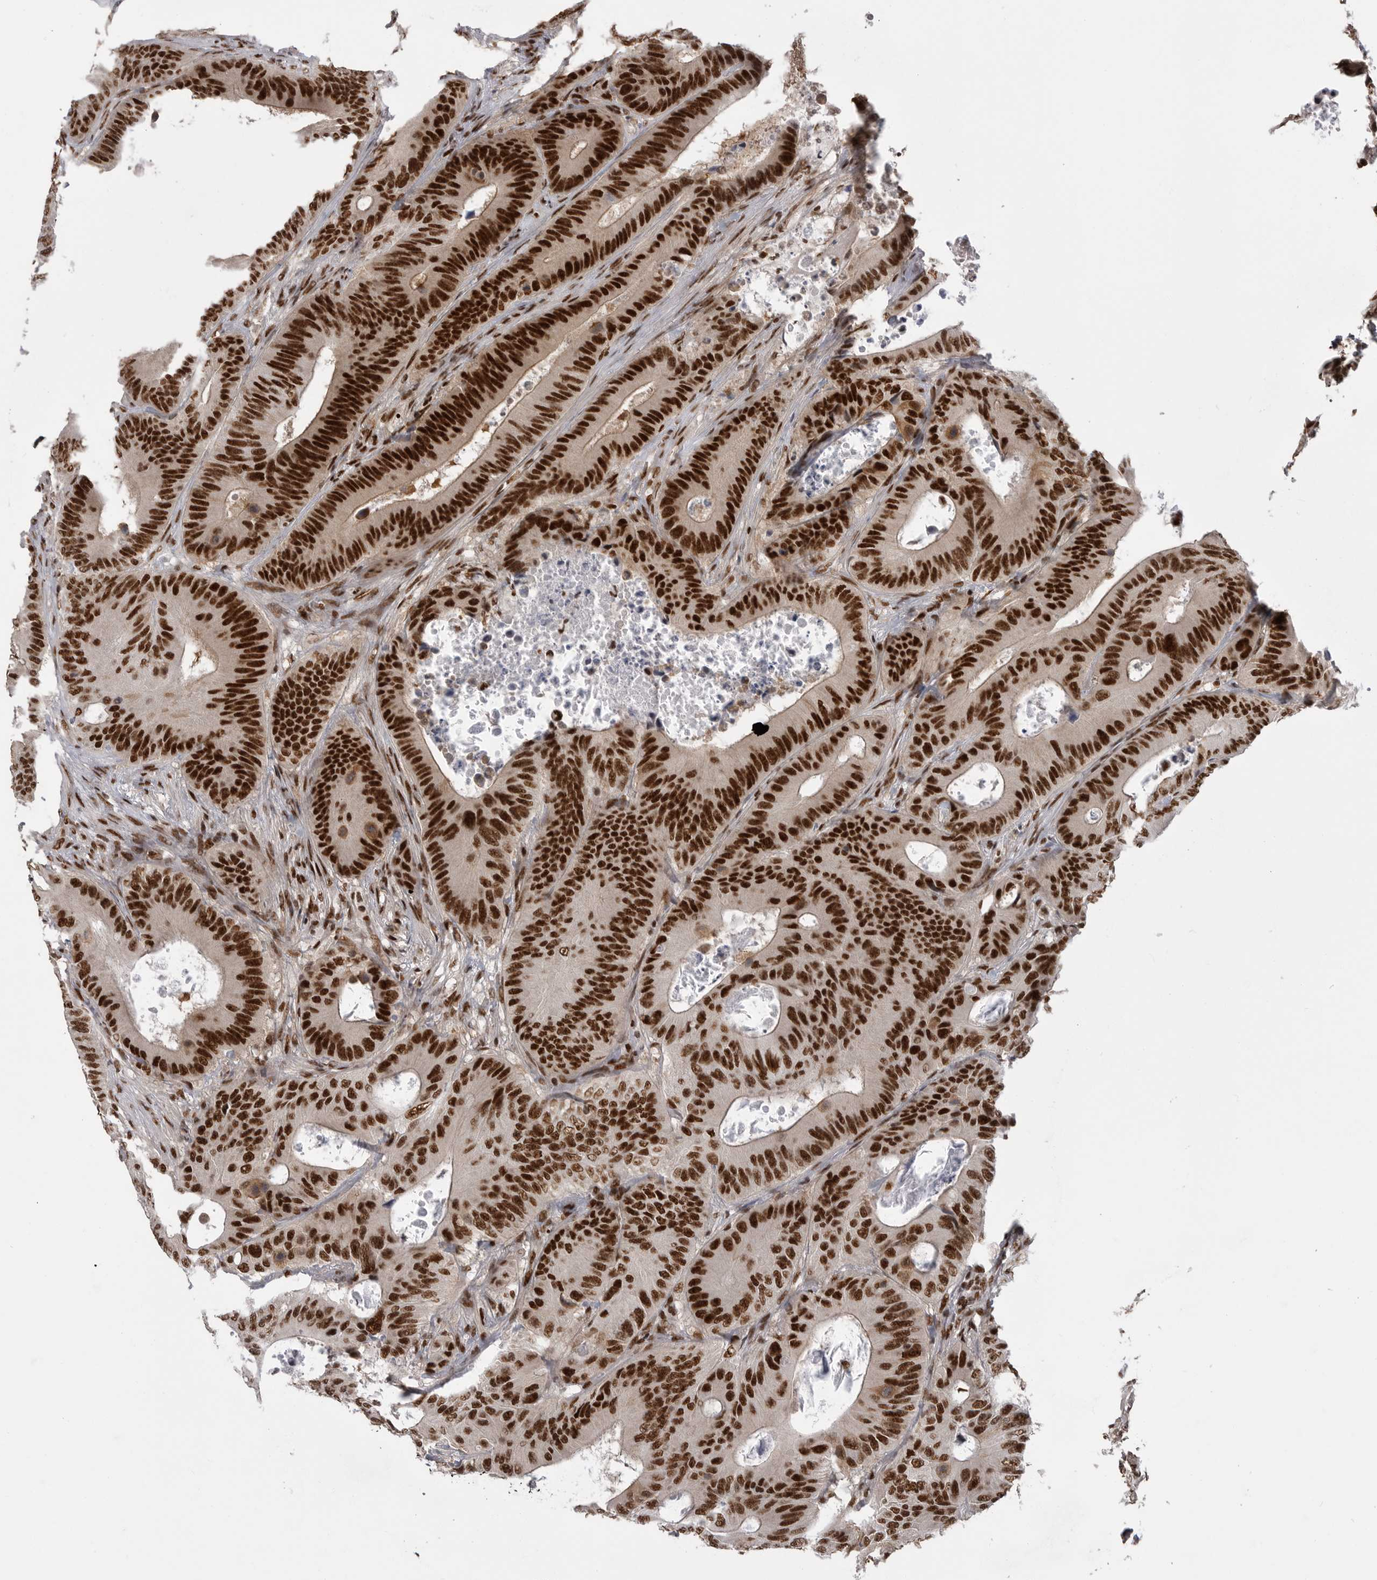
{"staining": {"intensity": "strong", "quantity": ">75%", "location": "nuclear"}, "tissue": "colorectal cancer", "cell_type": "Tumor cells", "image_type": "cancer", "snomed": [{"axis": "morphology", "description": "Adenocarcinoma, NOS"}, {"axis": "topography", "description": "Colon"}], "caption": "Brown immunohistochemical staining in colorectal adenocarcinoma reveals strong nuclear positivity in approximately >75% of tumor cells.", "gene": "PPP1R8", "patient": {"sex": "male", "age": 83}}